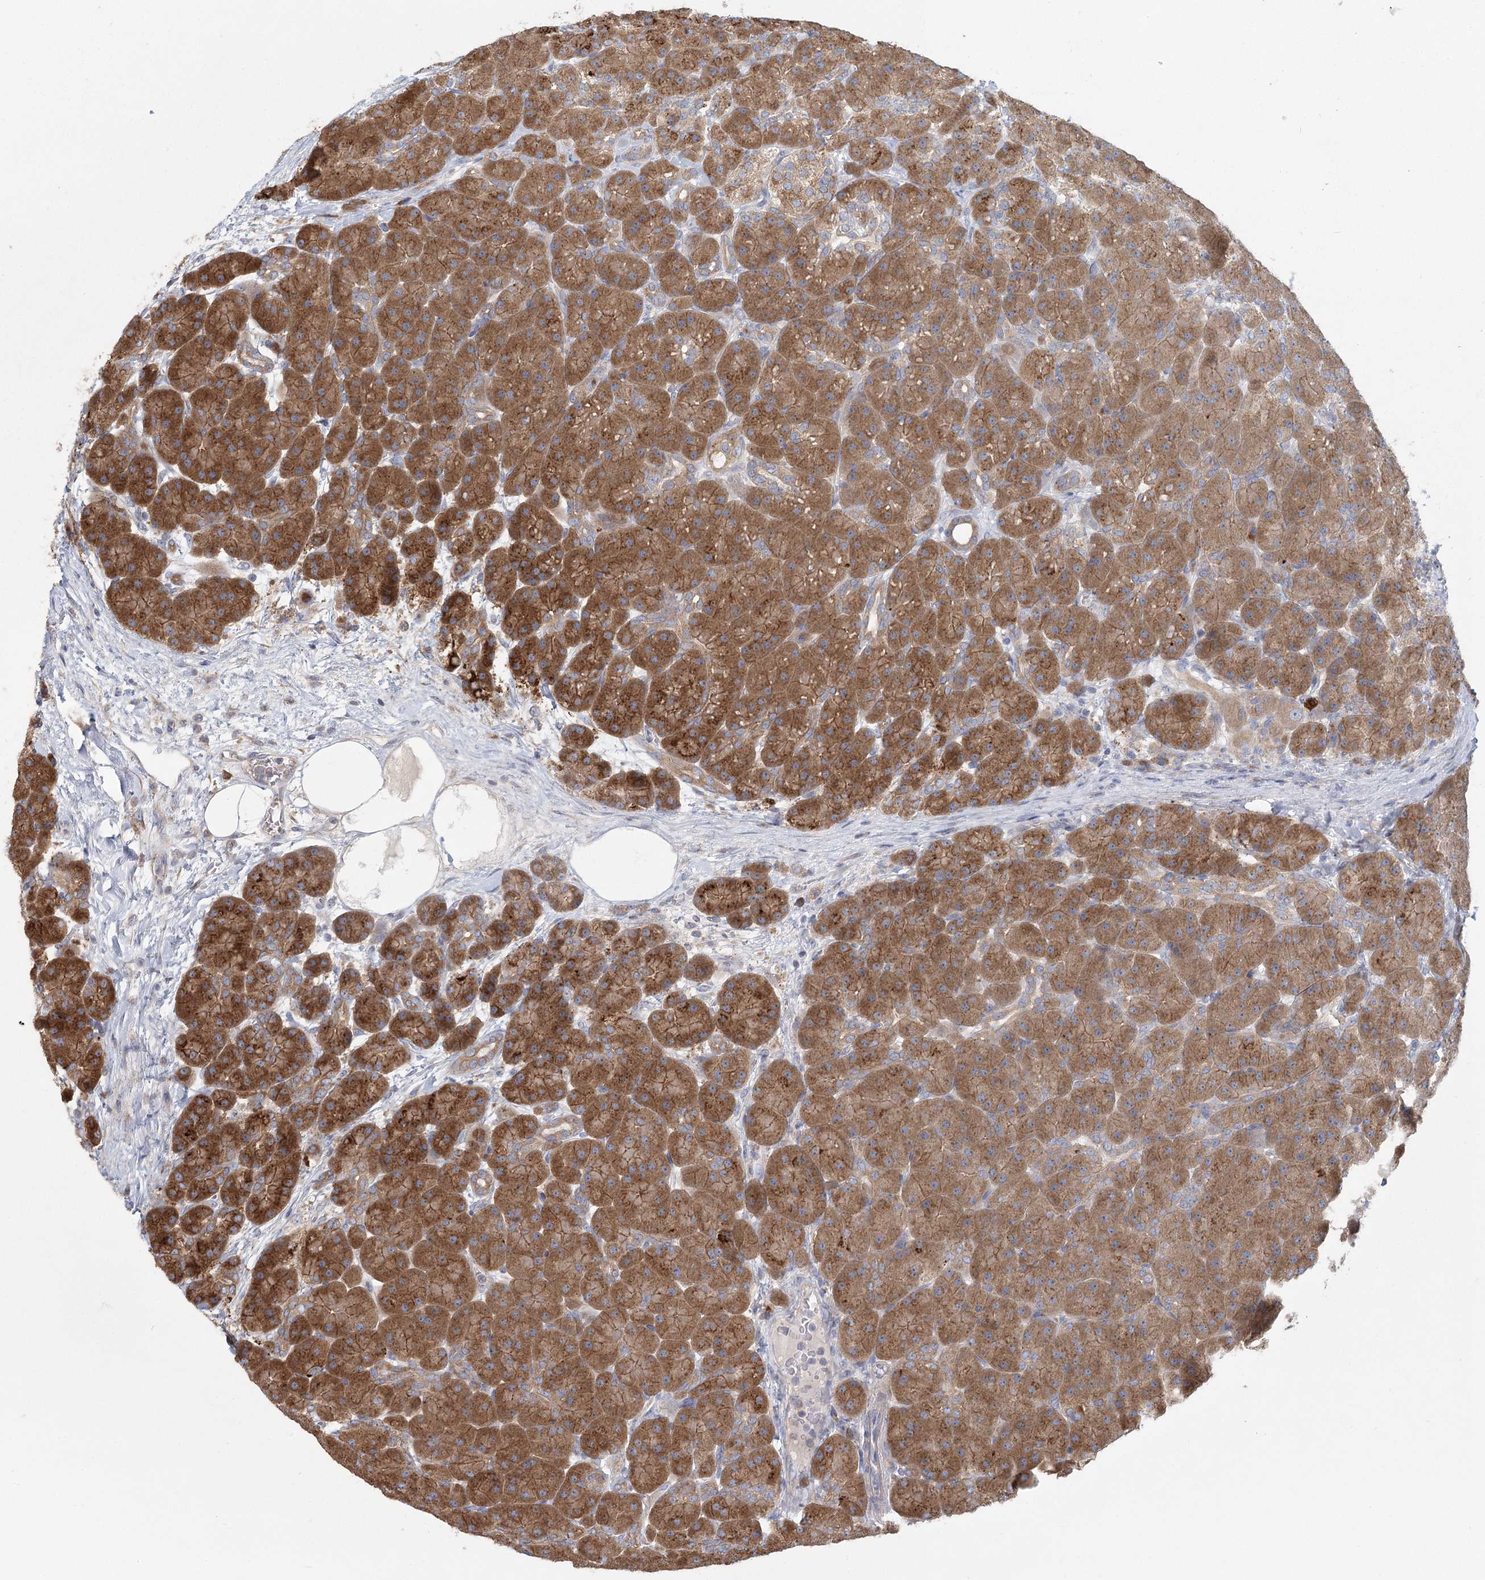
{"staining": {"intensity": "strong", "quantity": ">75%", "location": "cytoplasmic/membranous"}, "tissue": "pancreas", "cell_type": "Exocrine glandular cells", "image_type": "normal", "snomed": [{"axis": "morphology", "description": "Normal tissue, NOS"}, {"axis": "topography", "description": "Pancreas"}], "caption": "DAB (3,3'-diaminobenzidine) immunohistochemical staining of benign pancreas displays strong cytoplasmic/membranous protein staining in approximately >75% of exocrine glandular cells.", "gene": "CNTLN", "patient": {"sex": "male", "age": 66}}